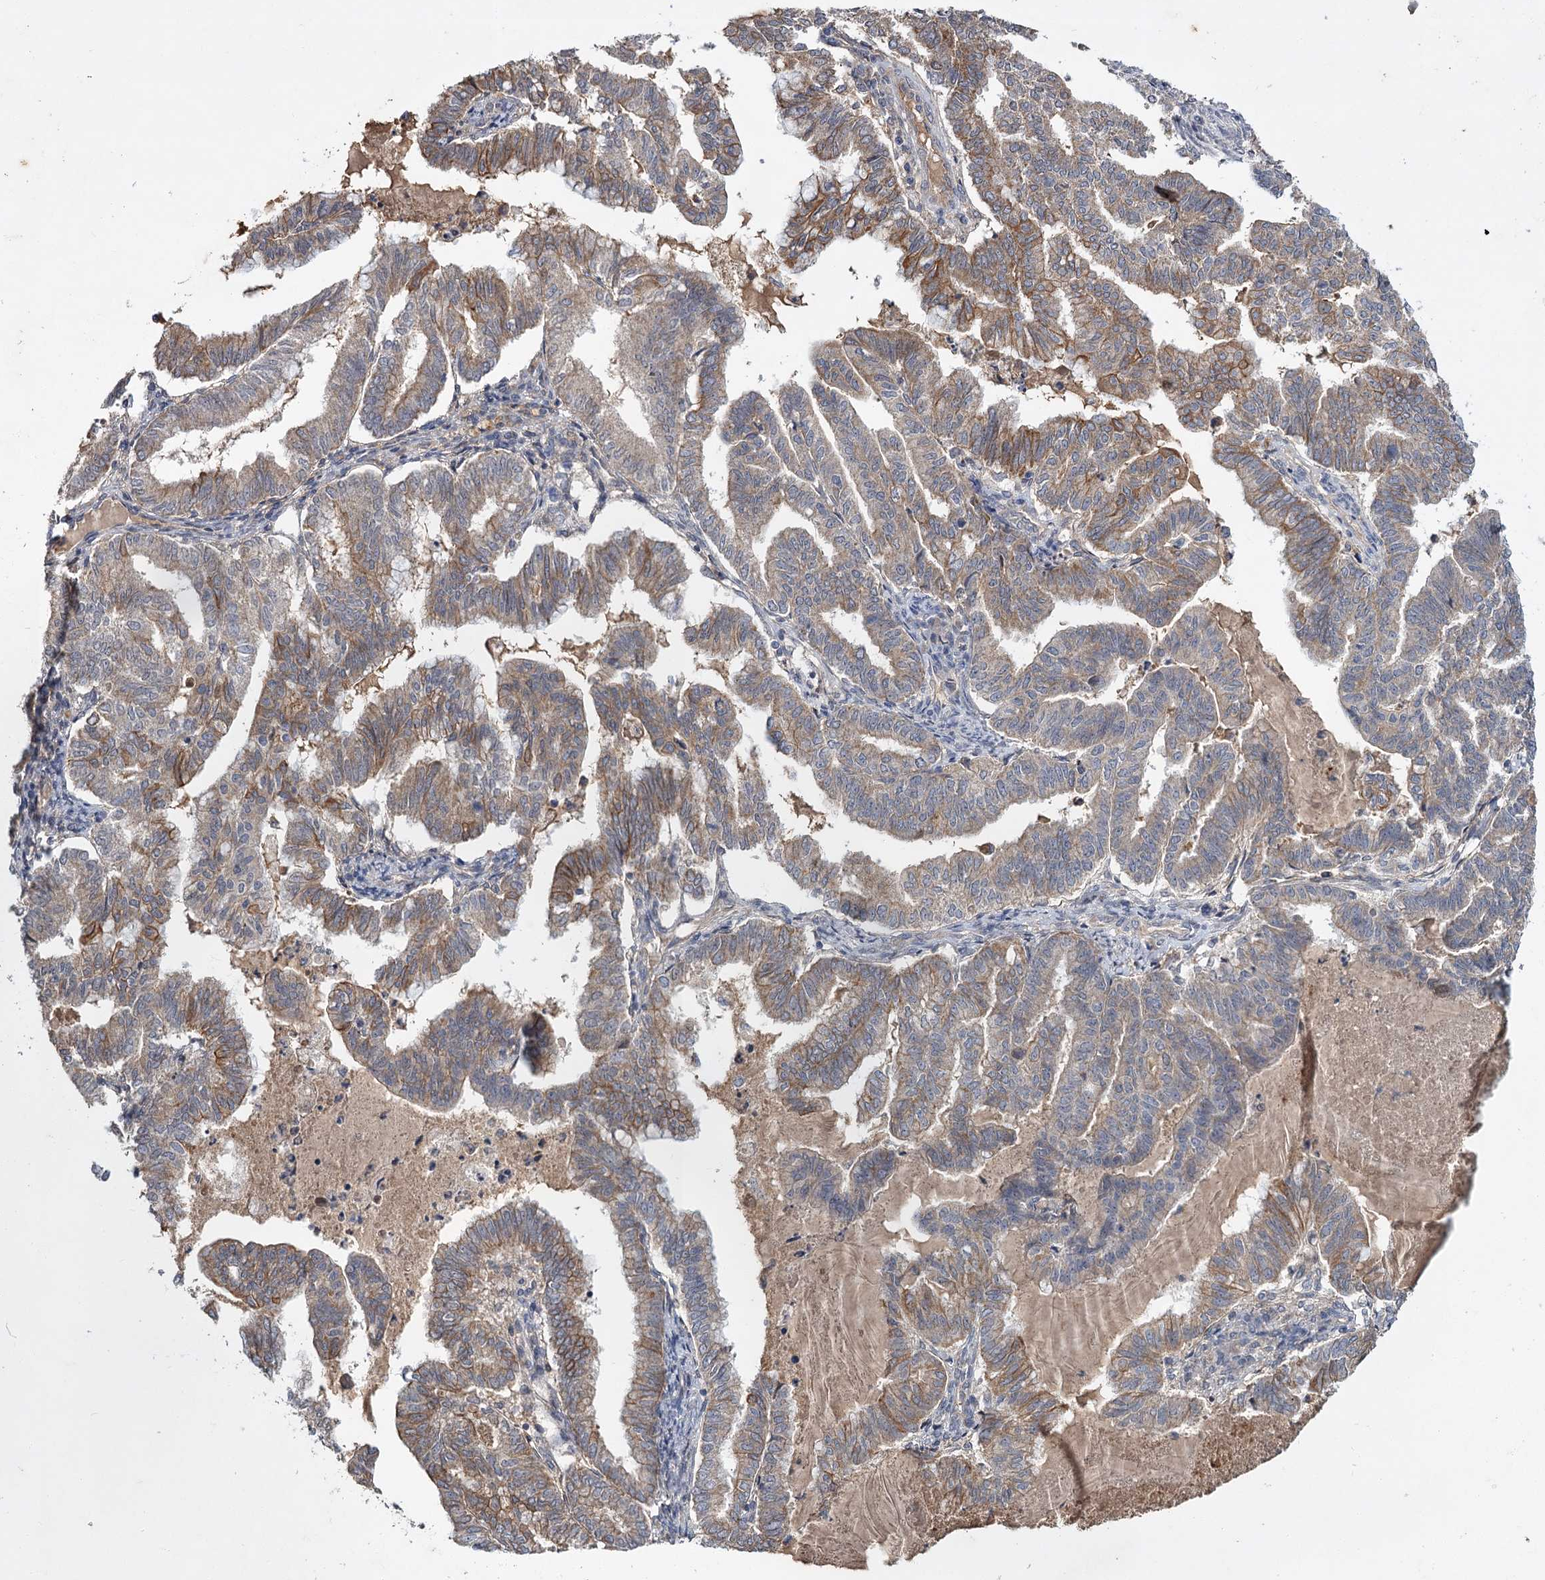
{"staining": {"intensity": "moderate", "quantity": "25%-75%", "location": "cytoplasmic/membranous"}, "tissue": "endometrial cancer", "cell_type": "Tumor cells", "image_type": "cancer", "snomed": [{"axis": "morphology", "description": "Adenocarcinoma, NOS"}, {"axis": "topography", "description": "Endometrium"}], "caption": "This is an image of IHC staining of adenocarcinoma (endometrial), which shows moderate expression in the cytoplasmic/membranous of tumor cells.", "gene": "MFN1", "patient": {"sex": "female", "age": 79}}